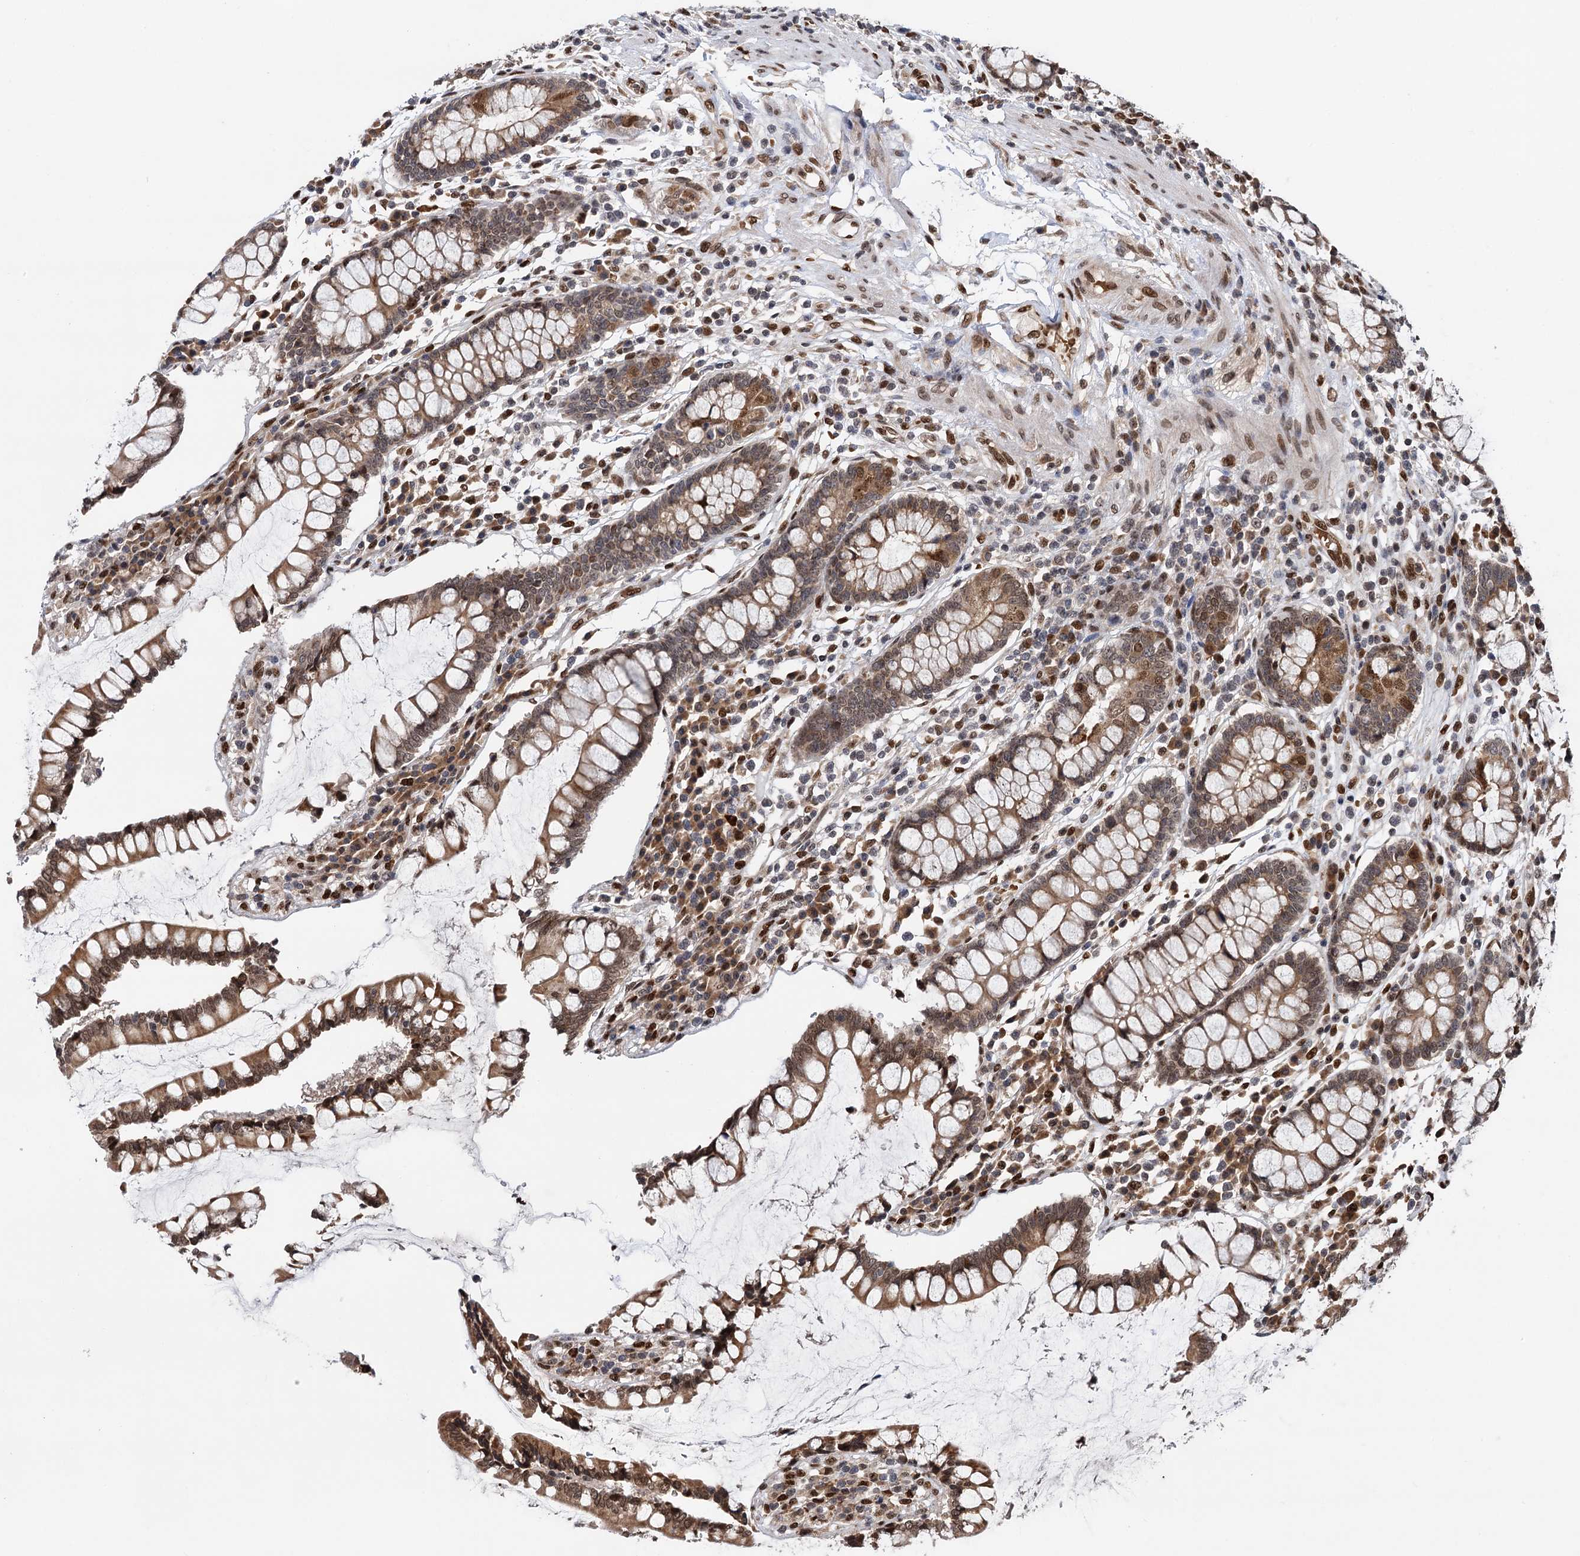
{"staining": {"intensity": "strong", "quantity": ">75%", "location": "nuclear"}, "tissue": "colon", "cell_type": "Endothelial cells", "image_type": "normal", "snomed": [{"axis": "morphology", "description": "Normal tissue, NOS"}, {"axis": "topography", "description": "Colon"}], "caption": "Immunohistochemistry micrograph of normal colon: colon stained using immunohistochemistry (IHC) reveals high levels of strong protein expression localized specifically in the nuclear of endothelial cells, appearing as a nuclear brown color.", "gene": "MESD", "patient": {"sex": "female", "age": 79}}